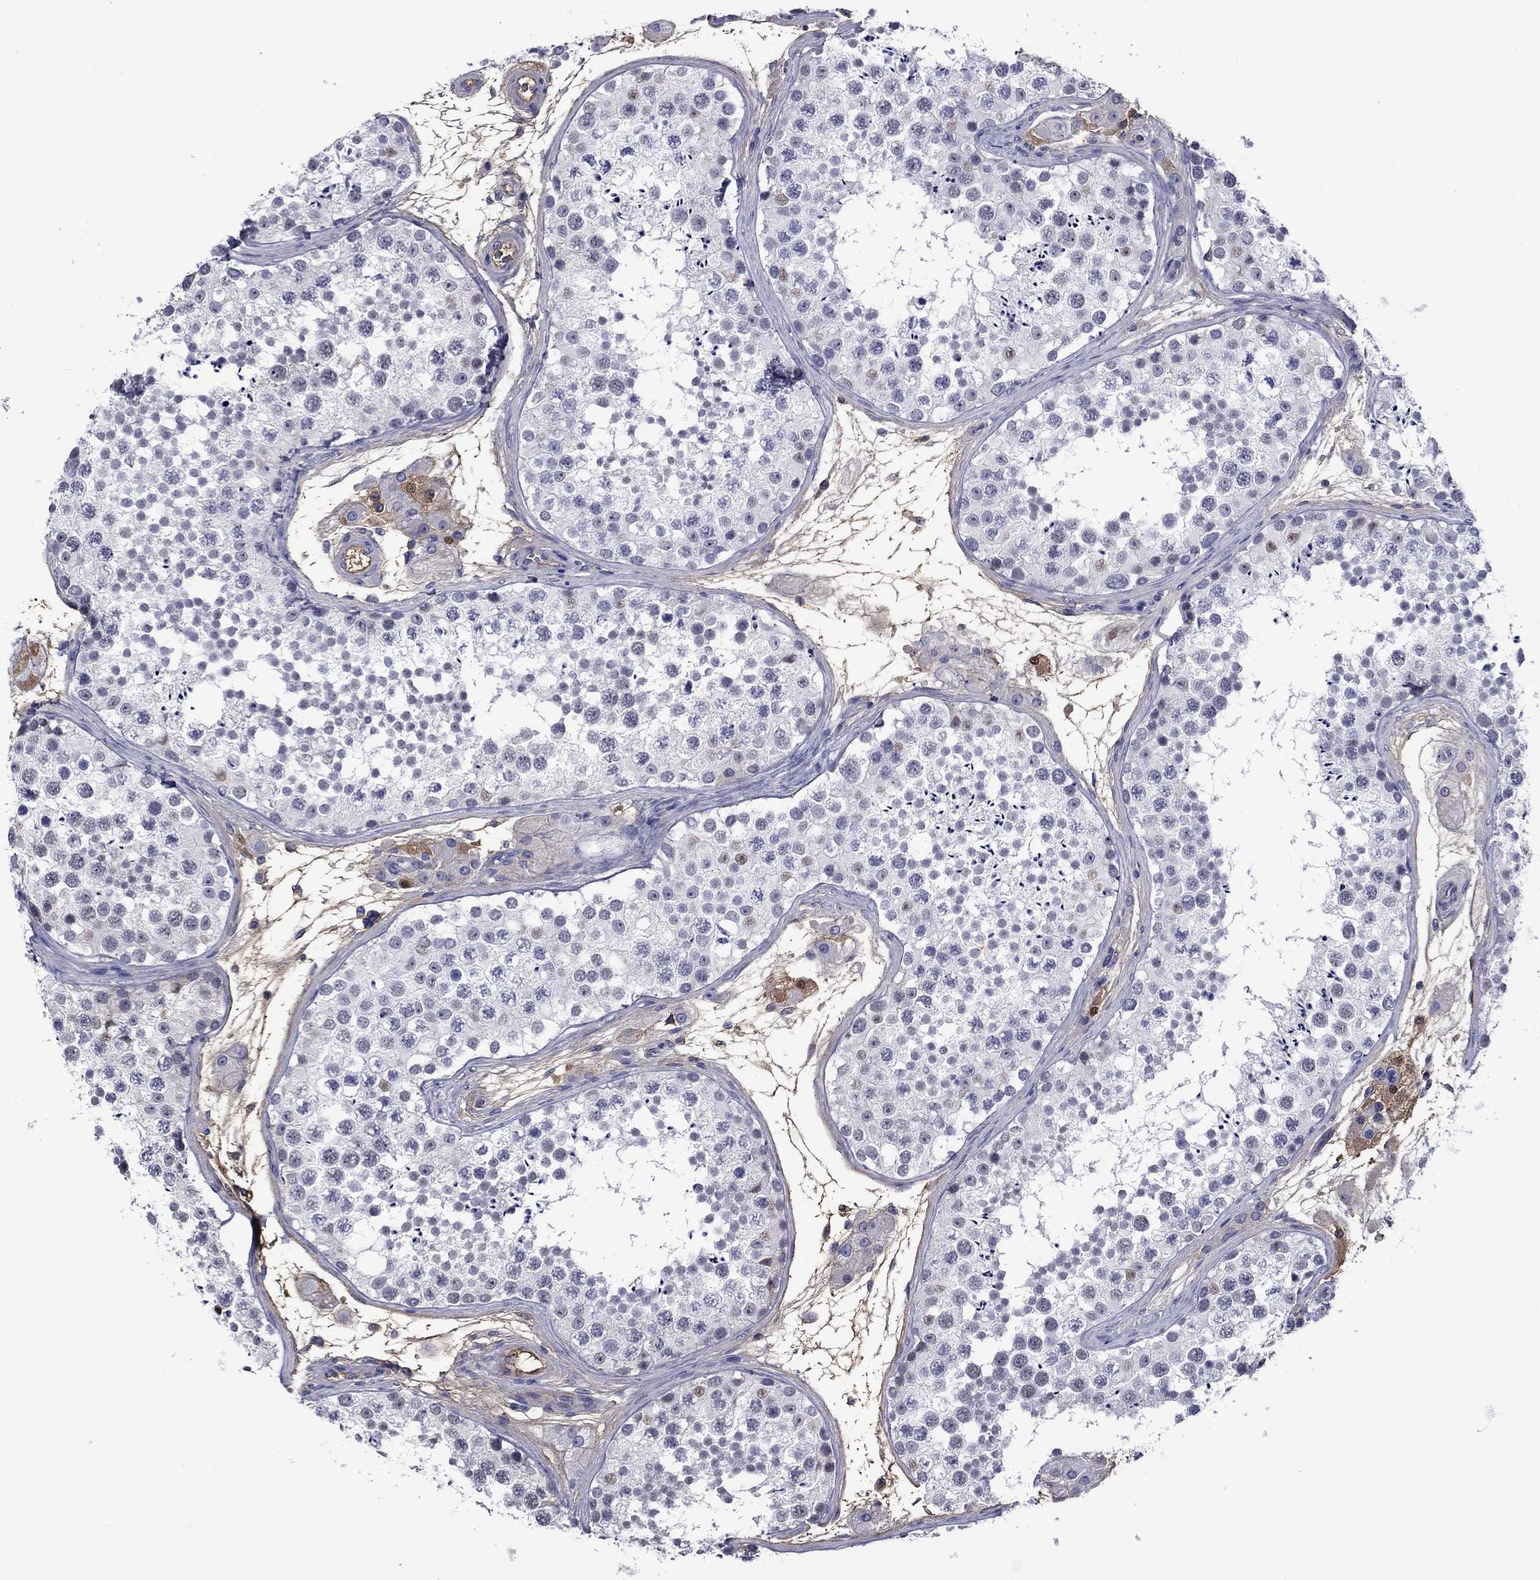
{"staining": {"intensity": "negative", "quantity": "none", "location": "none"}, "tissue": "testis", "cell_type": "Cells in seminiferous ducts", "image_type": "normal", "snomed": [{"axis": "morphology", "description": "Normal tissue, NOS"}, {"axis": "topography", "description": "Testis"}], "caption": "Cells in seminiferous ducts show no significant staining in benign testis. (Stains: DAB immunohistochemistry with hematoxylin counter stain, Microscopy: brightfield microscopy at high magnification).", "gene": "APOA2", "patient": {"sex": "male", "age": 41}}